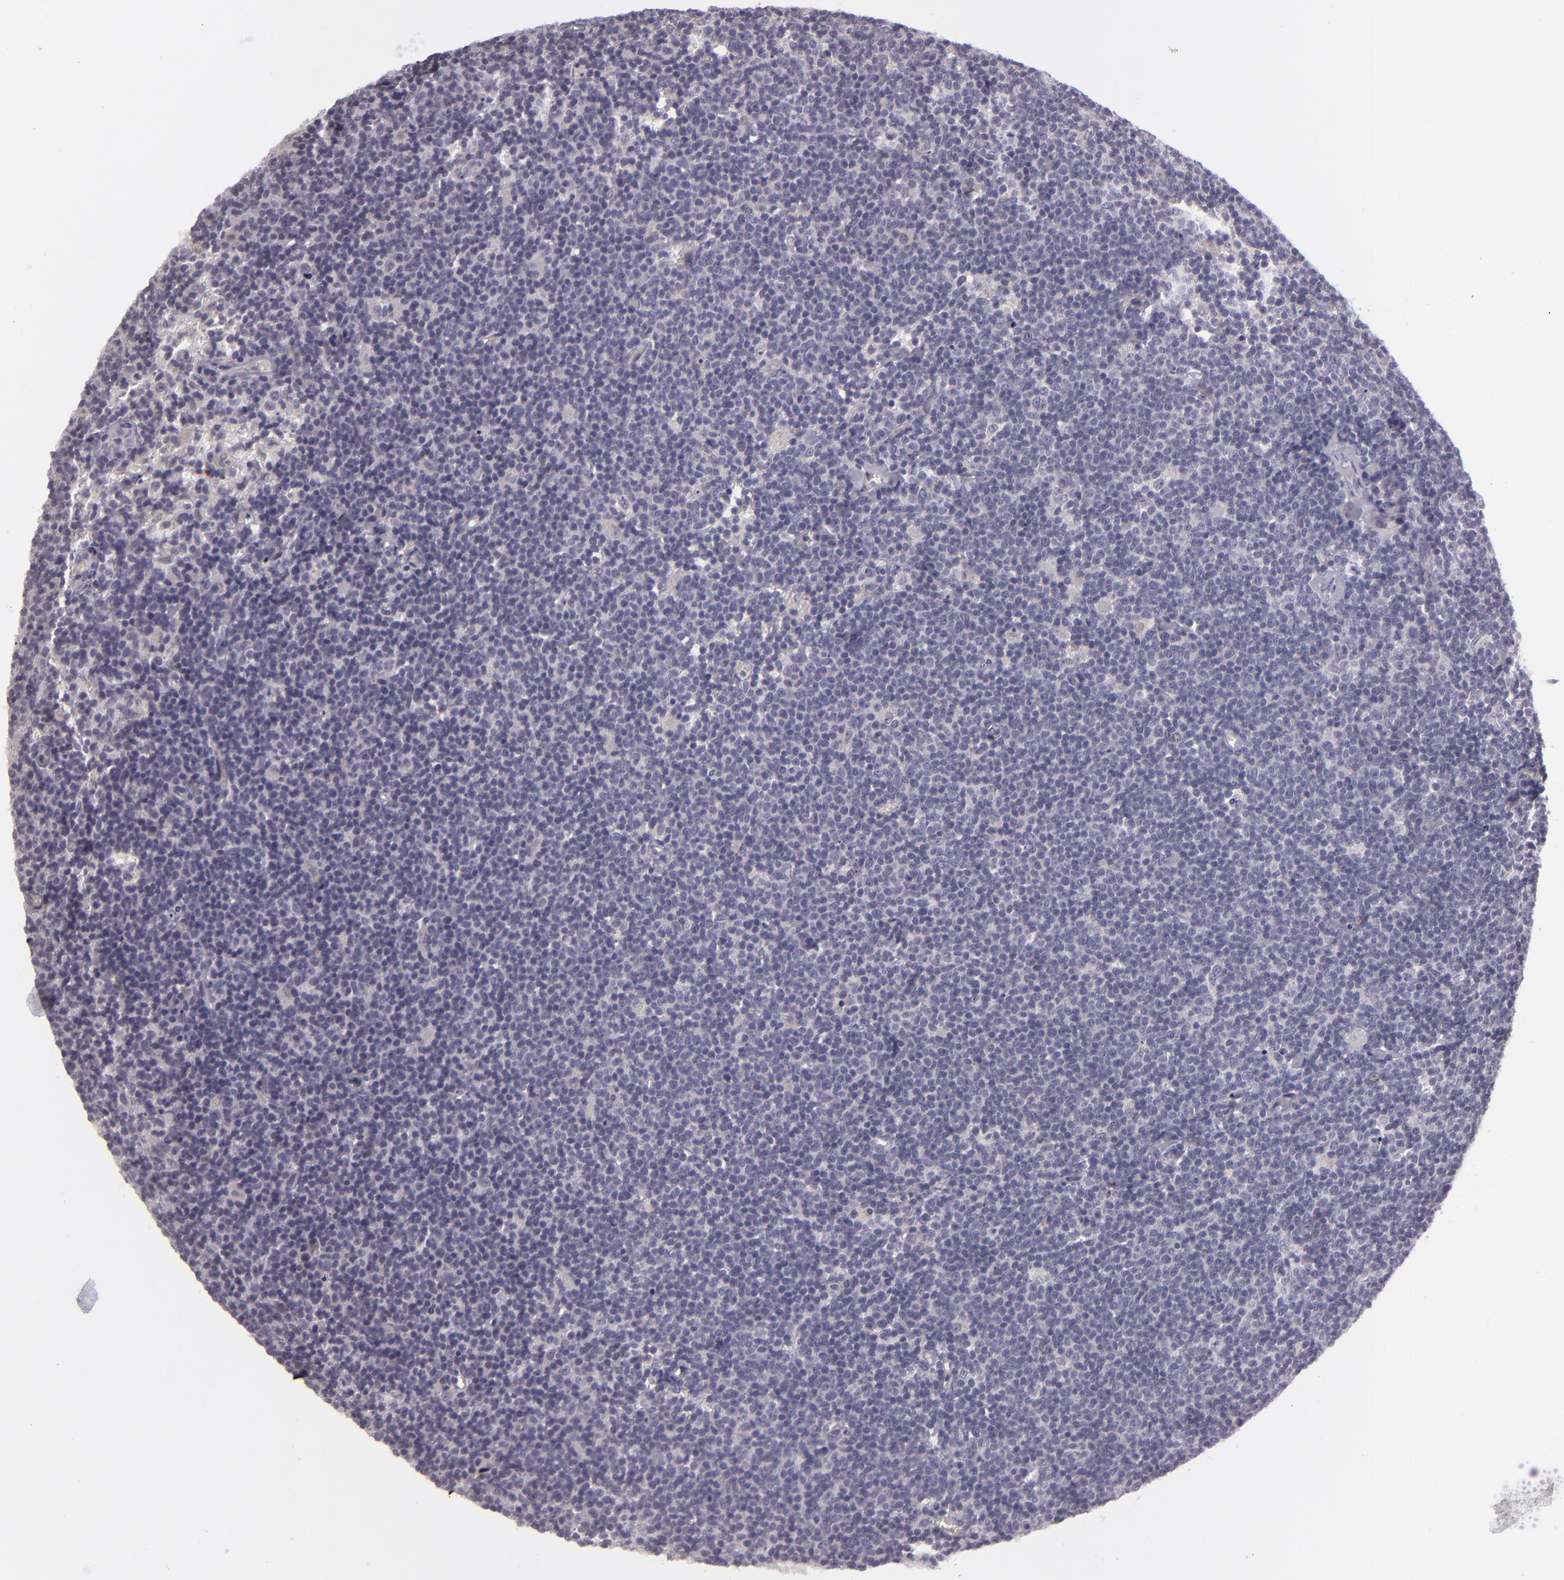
{"staining": {"intensity": "negative", "quantity": "none", "location": "none"}, "tissue": "lymphoma", "cell_type": "Tumor cells", "image_type": "cancer", "snomed": [{"axis": "morphology", "description": "Malignant lymphoma, non-Hodgkin's type, Low grade"}, {"axis": "topography", "description": "Lymph node"}], "caption": "Tumor cells are negative for brown protein staining in lymphoma.", "gene": "EGFL6", "patient": {"sex": "male", "age": 65}}